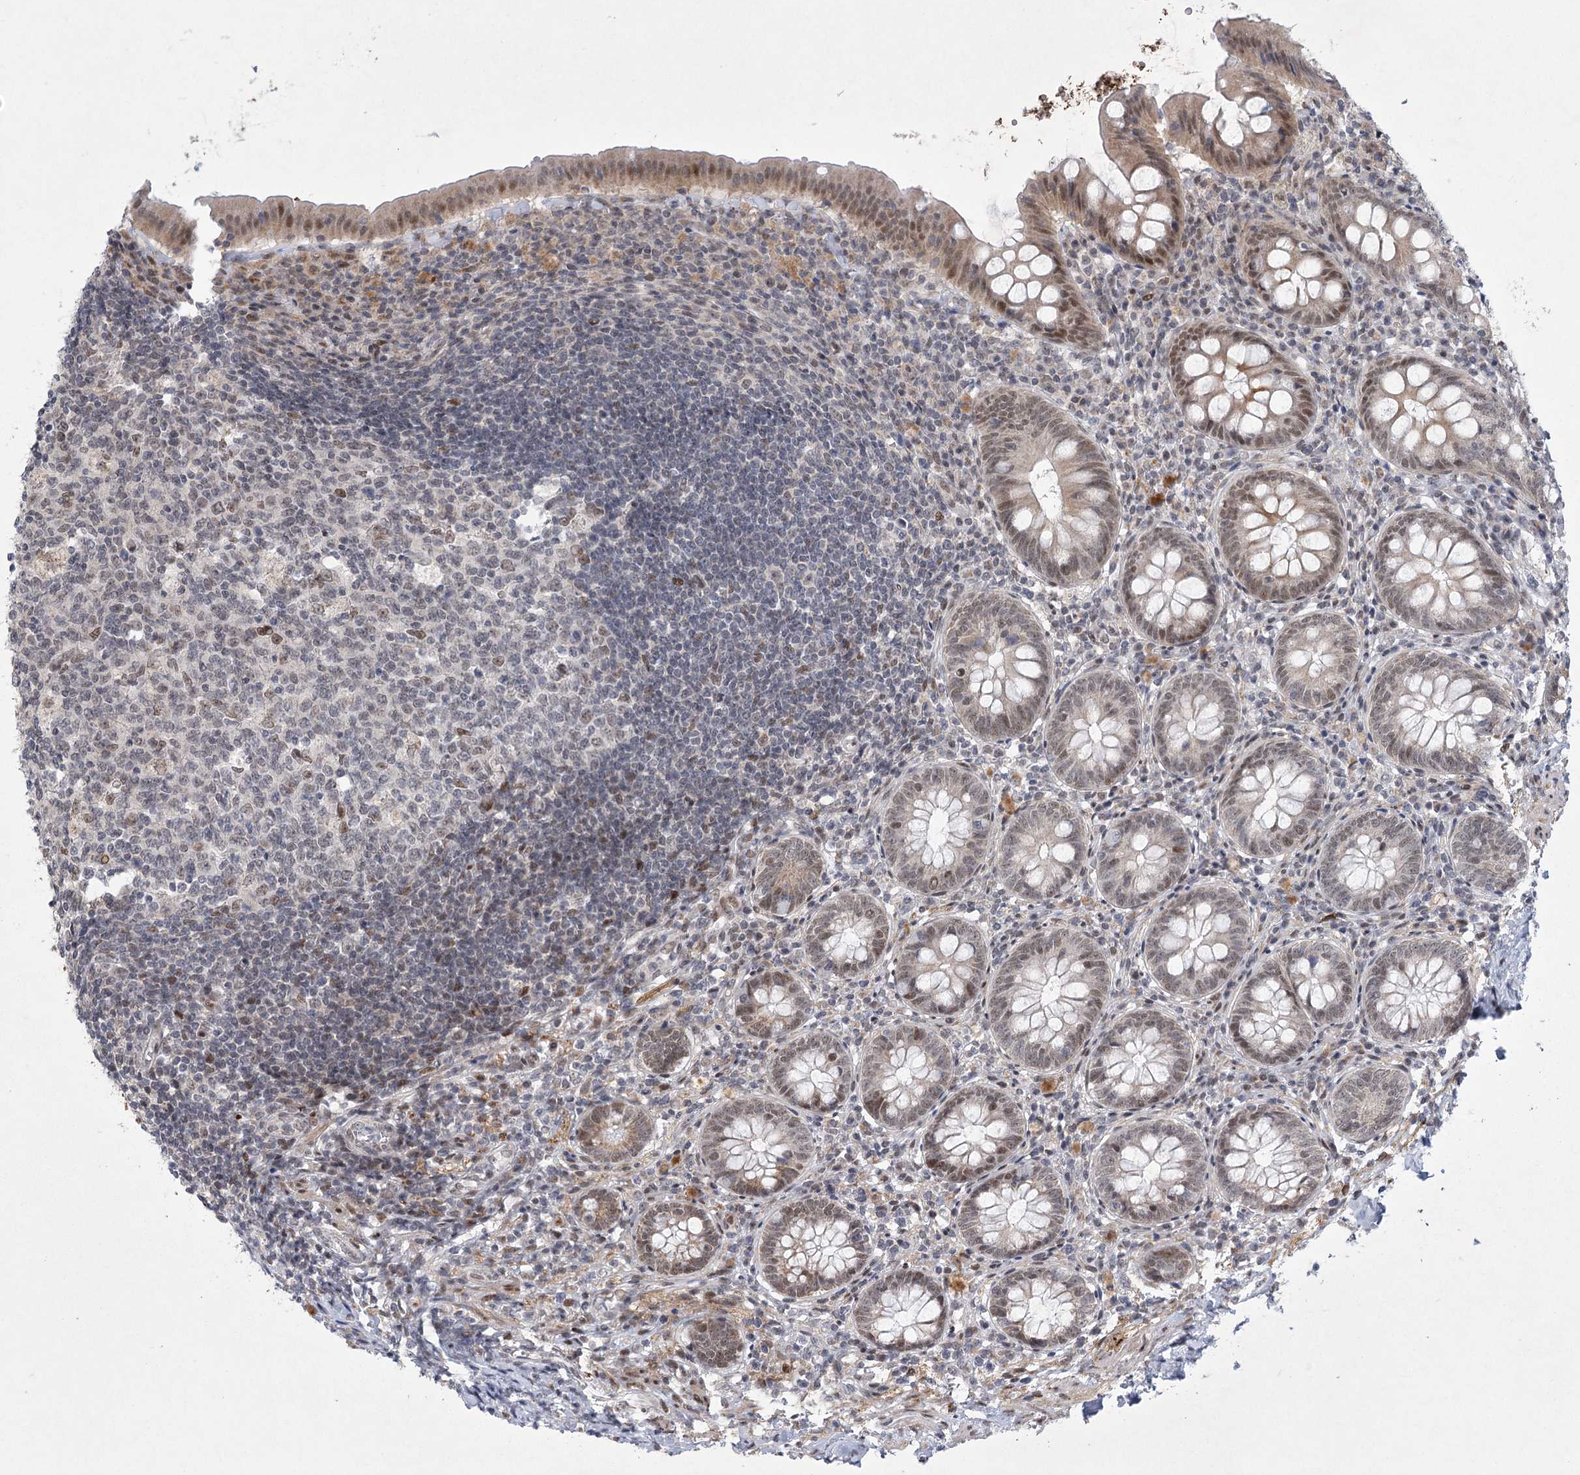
{"staining": {"intensity": "moderate", "quantity": "25%-75%", "location": "nuclear"}, "tissue": "appendix", "cell_type": "Glandular cells", "image_type": "normal", "snomed": [{"axis": "morphology", "description": "Normal tissue, NOS"}, {"axis": "topography", "description": "Appendix"}], "caption": "Benign appendix was stained to show a protein in brown. There is medium levels of moderate nuclear positivity in about 25%-75% of glandular cells.", "gene": "CIB4", "patient": {"sex": "female", "age": 54}}